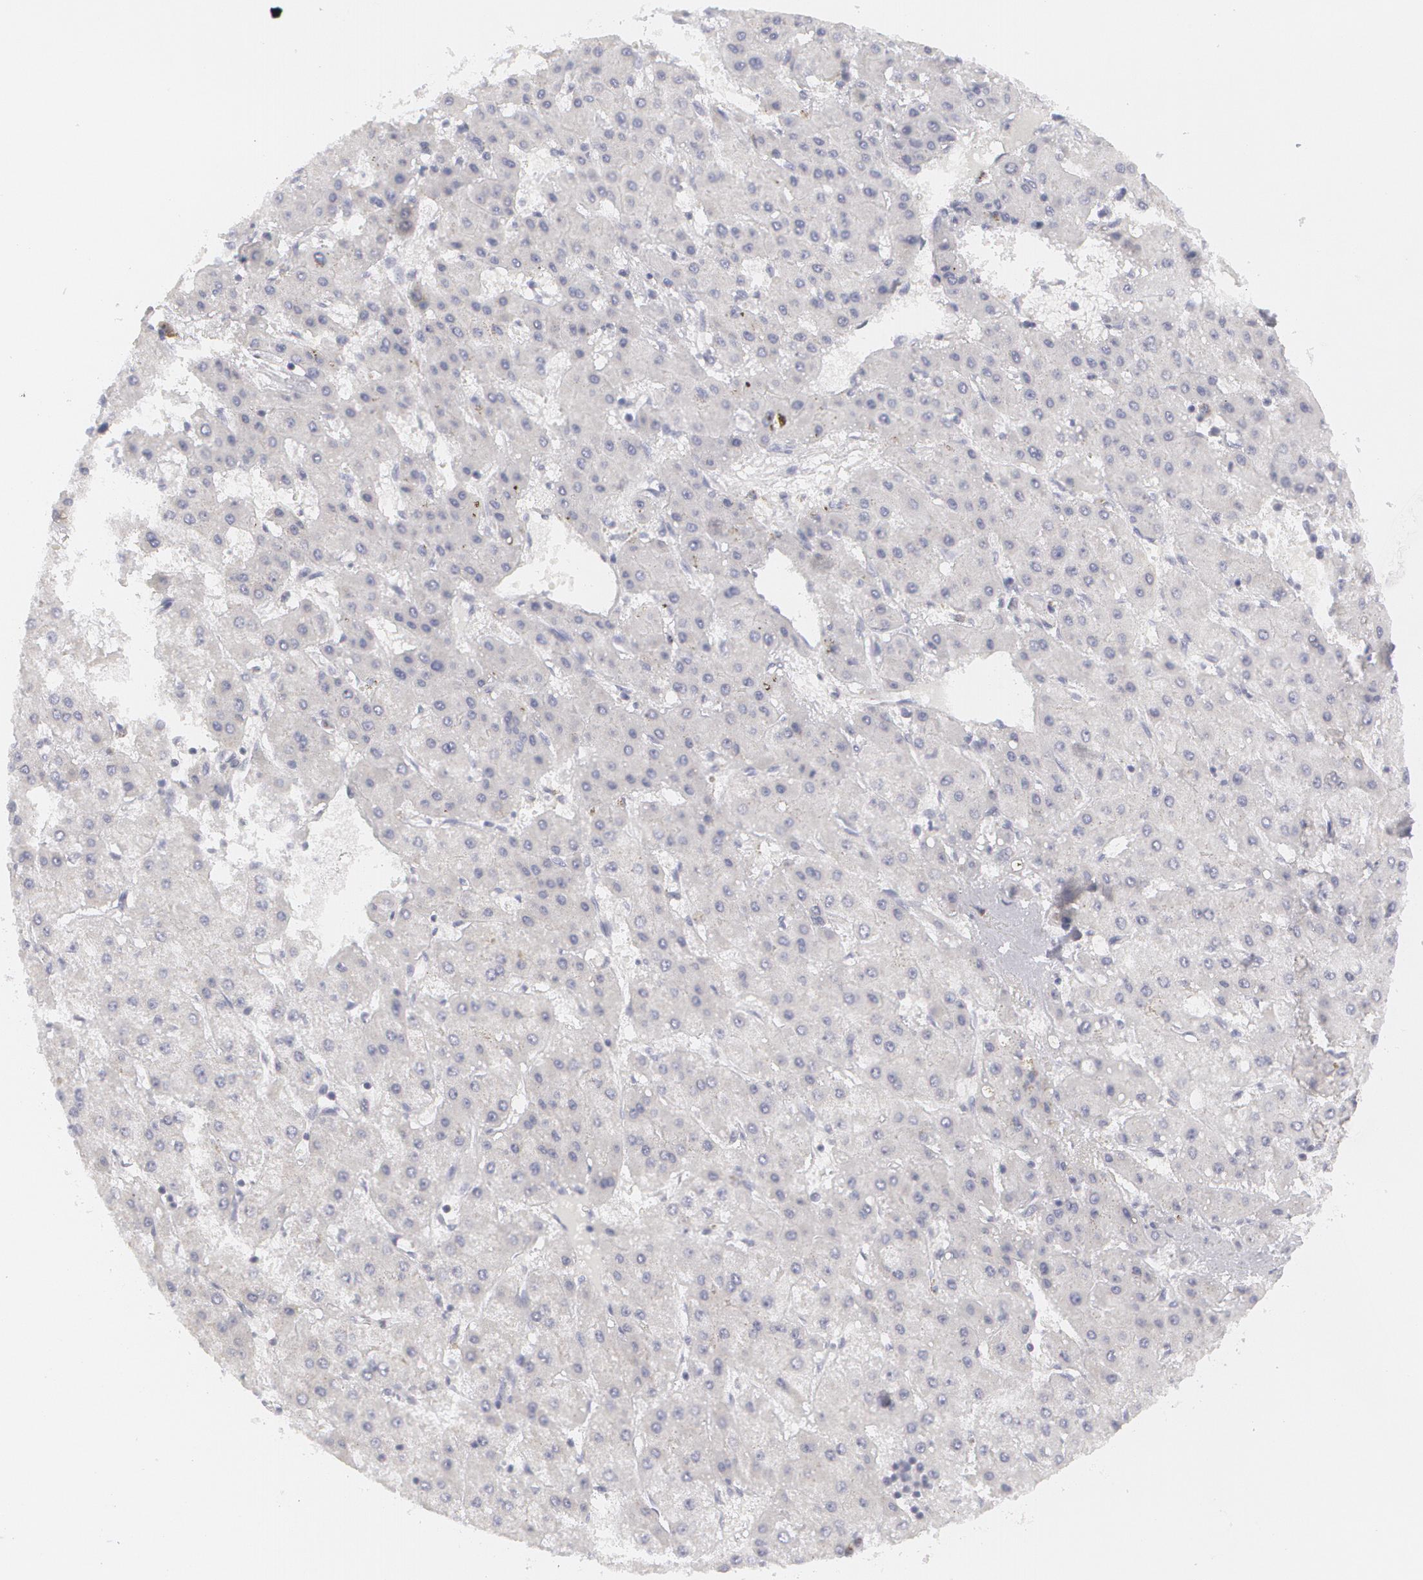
{"staining": {"intensity": "negative", "quantity": "none", "location": "none"}, "tissue": "liver cancer", "cell_type": "Tumor cells", "image_type": "cancer", "snomed": [{"axis": "morphology", "description": "Carcinoma, Hepatocellular, NOS"}, {"axis": "topography", "description": "Liver"}], "caption": "This photomicrograph is of liver cancer stained with IHC to label a protein in brown with the nuclei are counter-stained blue. There is no staining in tumor cells. (Immunohistochemistry (ihc), brightfield microscopy, high magnification).", "gene": "MBNL3", "patient": {"sex": "female", "age": 52}}